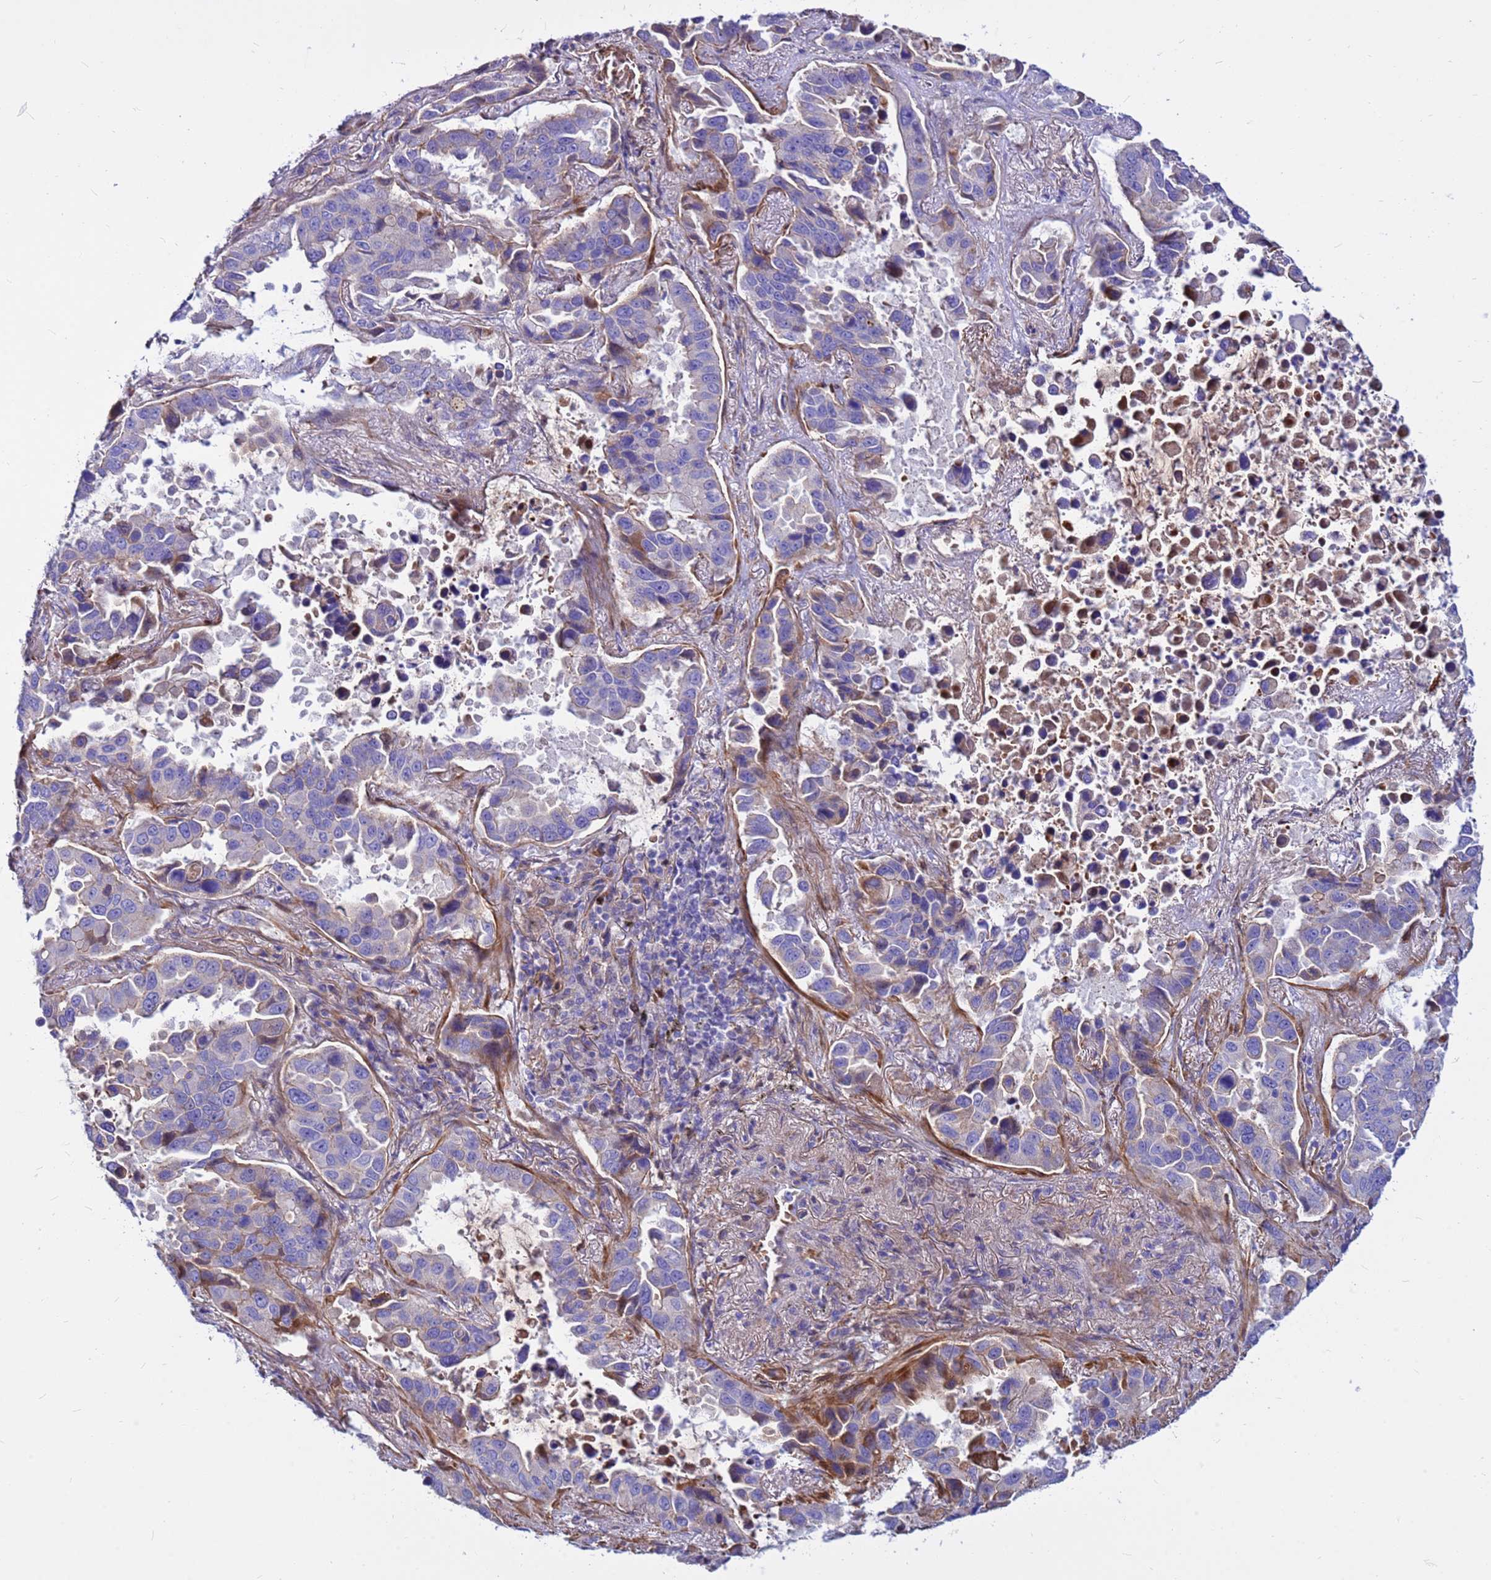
{"staining": {"intensity": "moderate", "quantity": "25%-75%", "location": "cytoplasmic/membranous"}, "tissue": "lung cancer", "cell_type": "Tumor cells", "image_type": "cancer", "snomed": [{"axis": "morphology", "description": "Adenocarcinoma, NOS"}, {"axis": "topography", "description": "Lung"}], "caption": "Lung cancer (adenocarcinoma) tissue exhibits moderate cytoplasmic/membranous expression in about 25%-75% of tumor cells Using DAB (3,3'-diaminobenzidine) (brown) and hematoxylin (blue) stains, captured at high magnification using brightfield microscopy.", "gene": "CRHBP", "patient": {"sex": "male", "age": 64}}